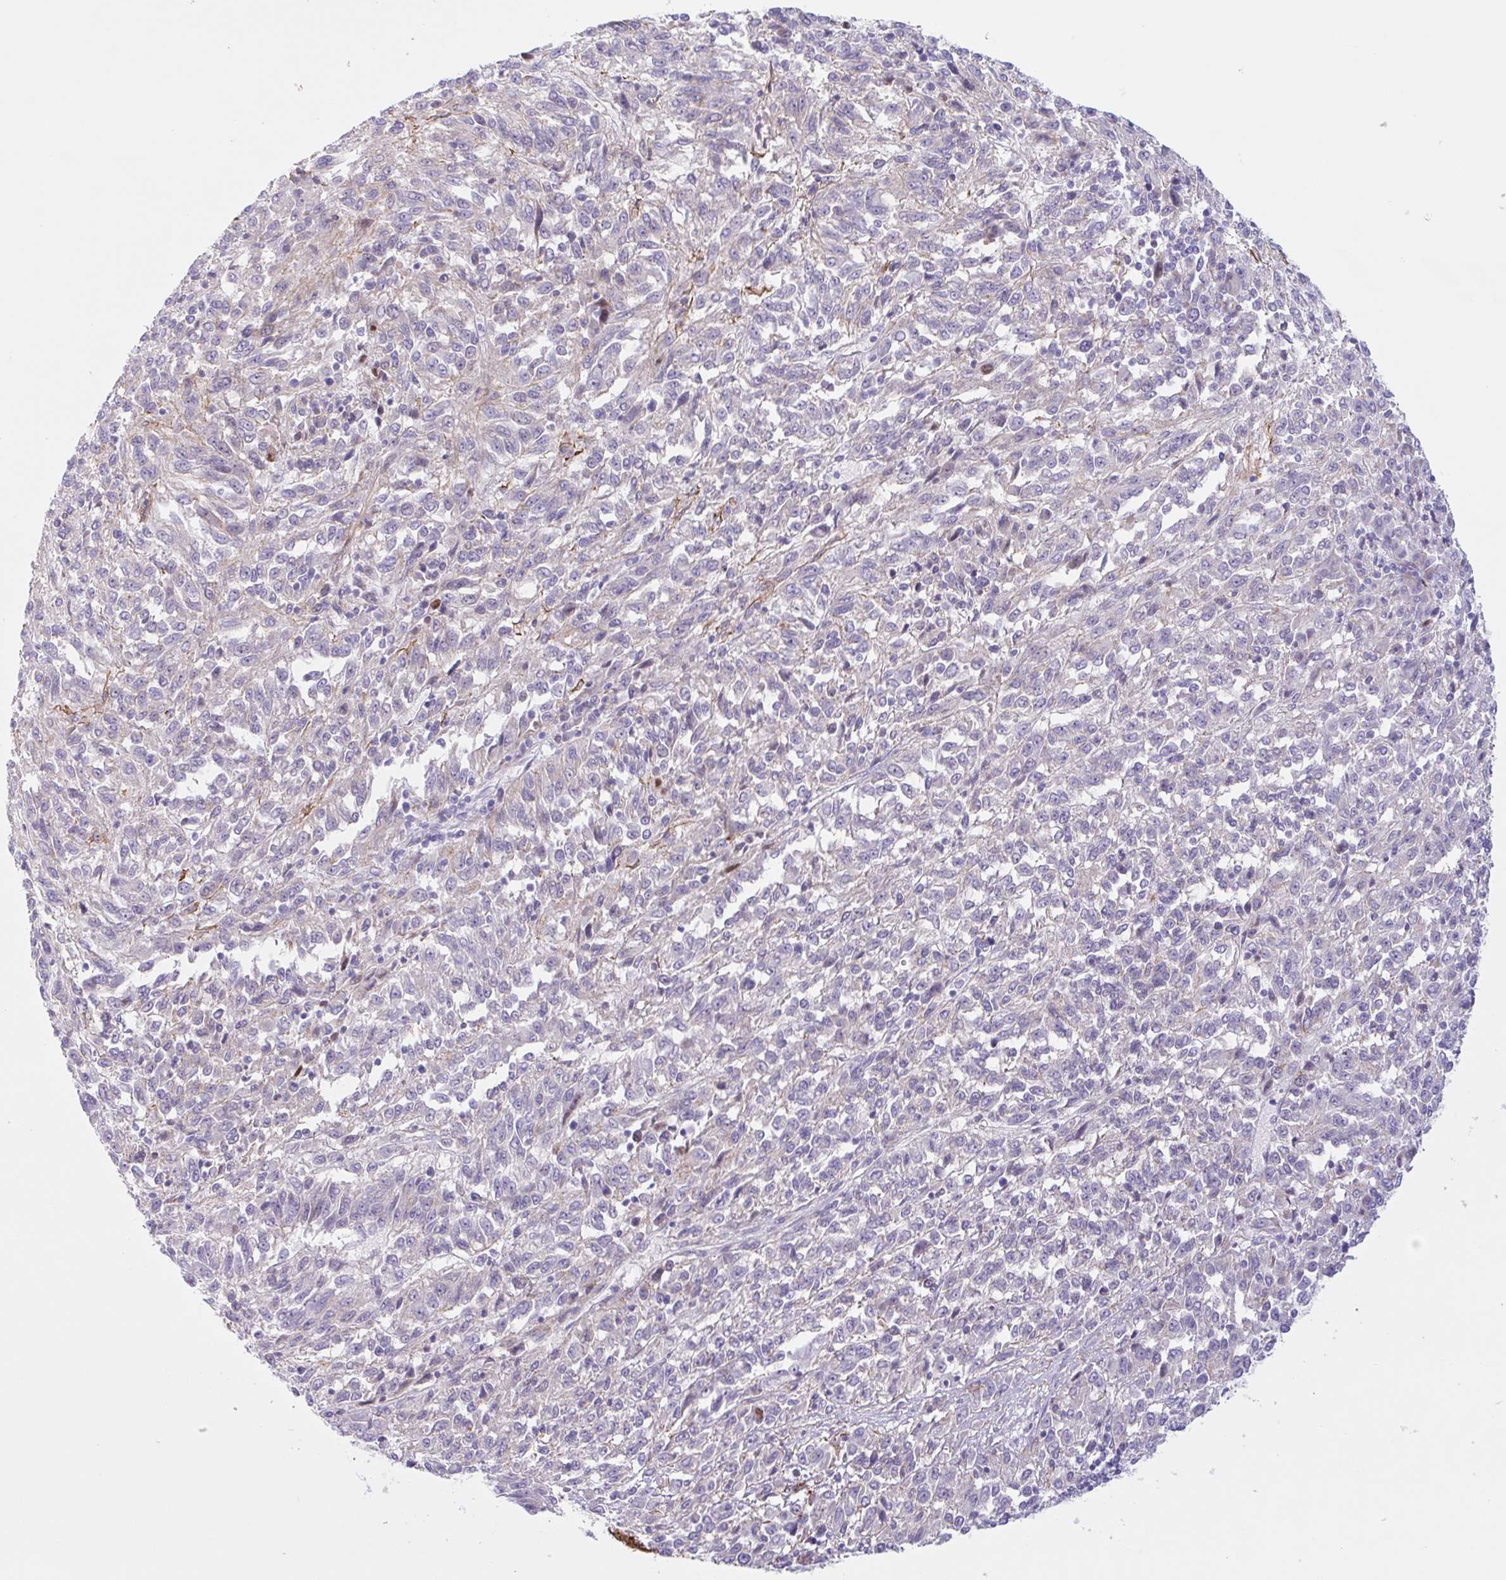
{"staining": {"intensity": "negative", "quantity": "none", "location": "none"}, "tissue": "melanoma", "cell_type": "Tumor cells", "image_type": "cancer", "snomed": [{"axis": "morphology", "description": "Malignant melanoma, Metastatic site"}, {"axis": "topography", "description": "Lung"}], "caption": "DAB (3,3'-diaminobenzidine) immunohistochemical staining of melanoma displays no significant positivity in tumor cells. Brightfield microscopy of immunohistochemistry (IHC) stained with DAB (brown) and hematoxylin (blue), captured at high magnification.", "gene": "MYH10", "patient": {"sex": "male", "age": 64}}